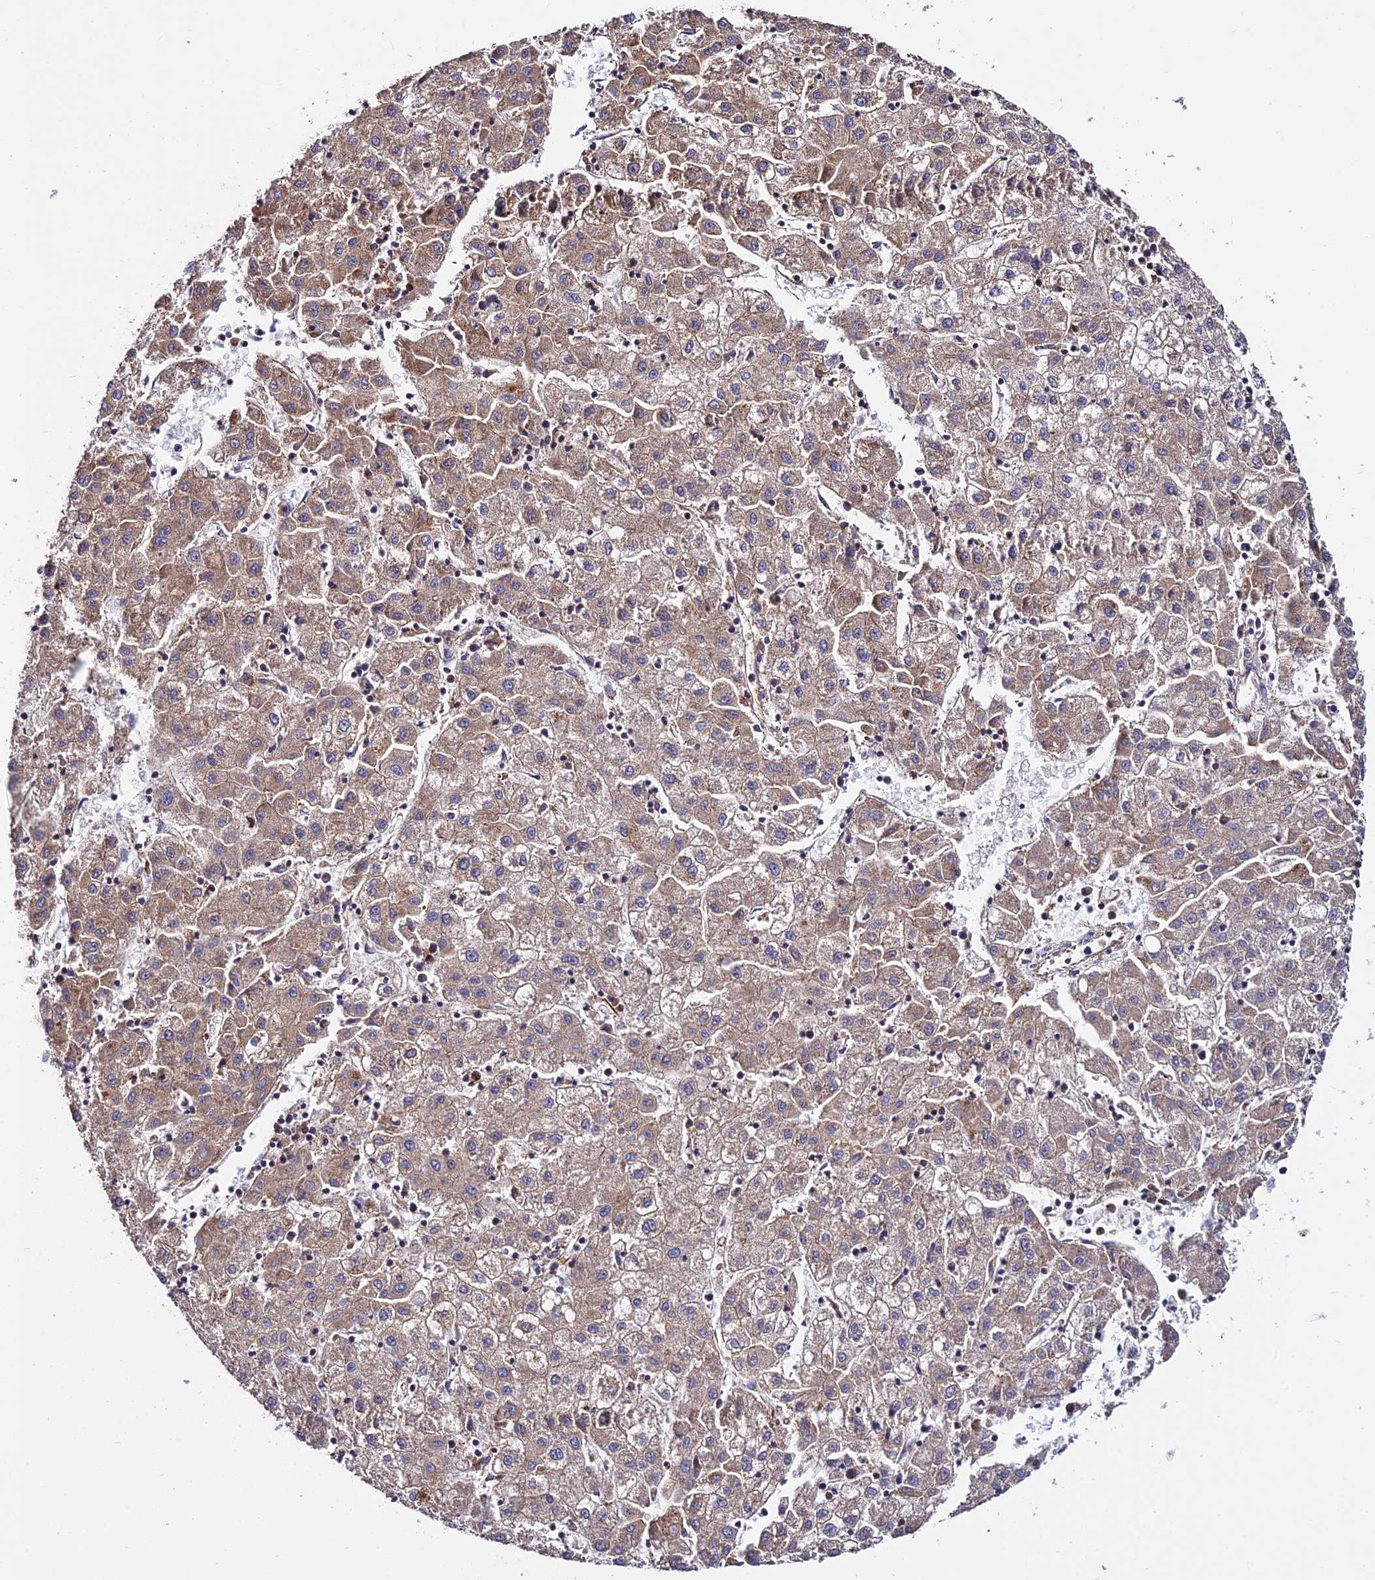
{"staining": {"intensity": "moderate", "quantity": ">75%", "location": "cytoplasmic/membranous"}, "tissue": "liver cancer", "cell_type": "Tumor cells", "image_type": "cancer", "snomed": [{"axis": "morphology", "description": "Carcinoma, Hepatocellular, NOS"}, {"axis": "topography", "description": "Liver"}], "caption": "Immunohistochemistry (IHC) image of liver cancer (hepatocellular carcinoma) stained for a protein (brown), which shows medium levels of moderate cytoplasmic/membranous expression in approximately >75% of tumor cells.", "gene": "PEX19", "patient": {"sex": "male", "age": 72}}